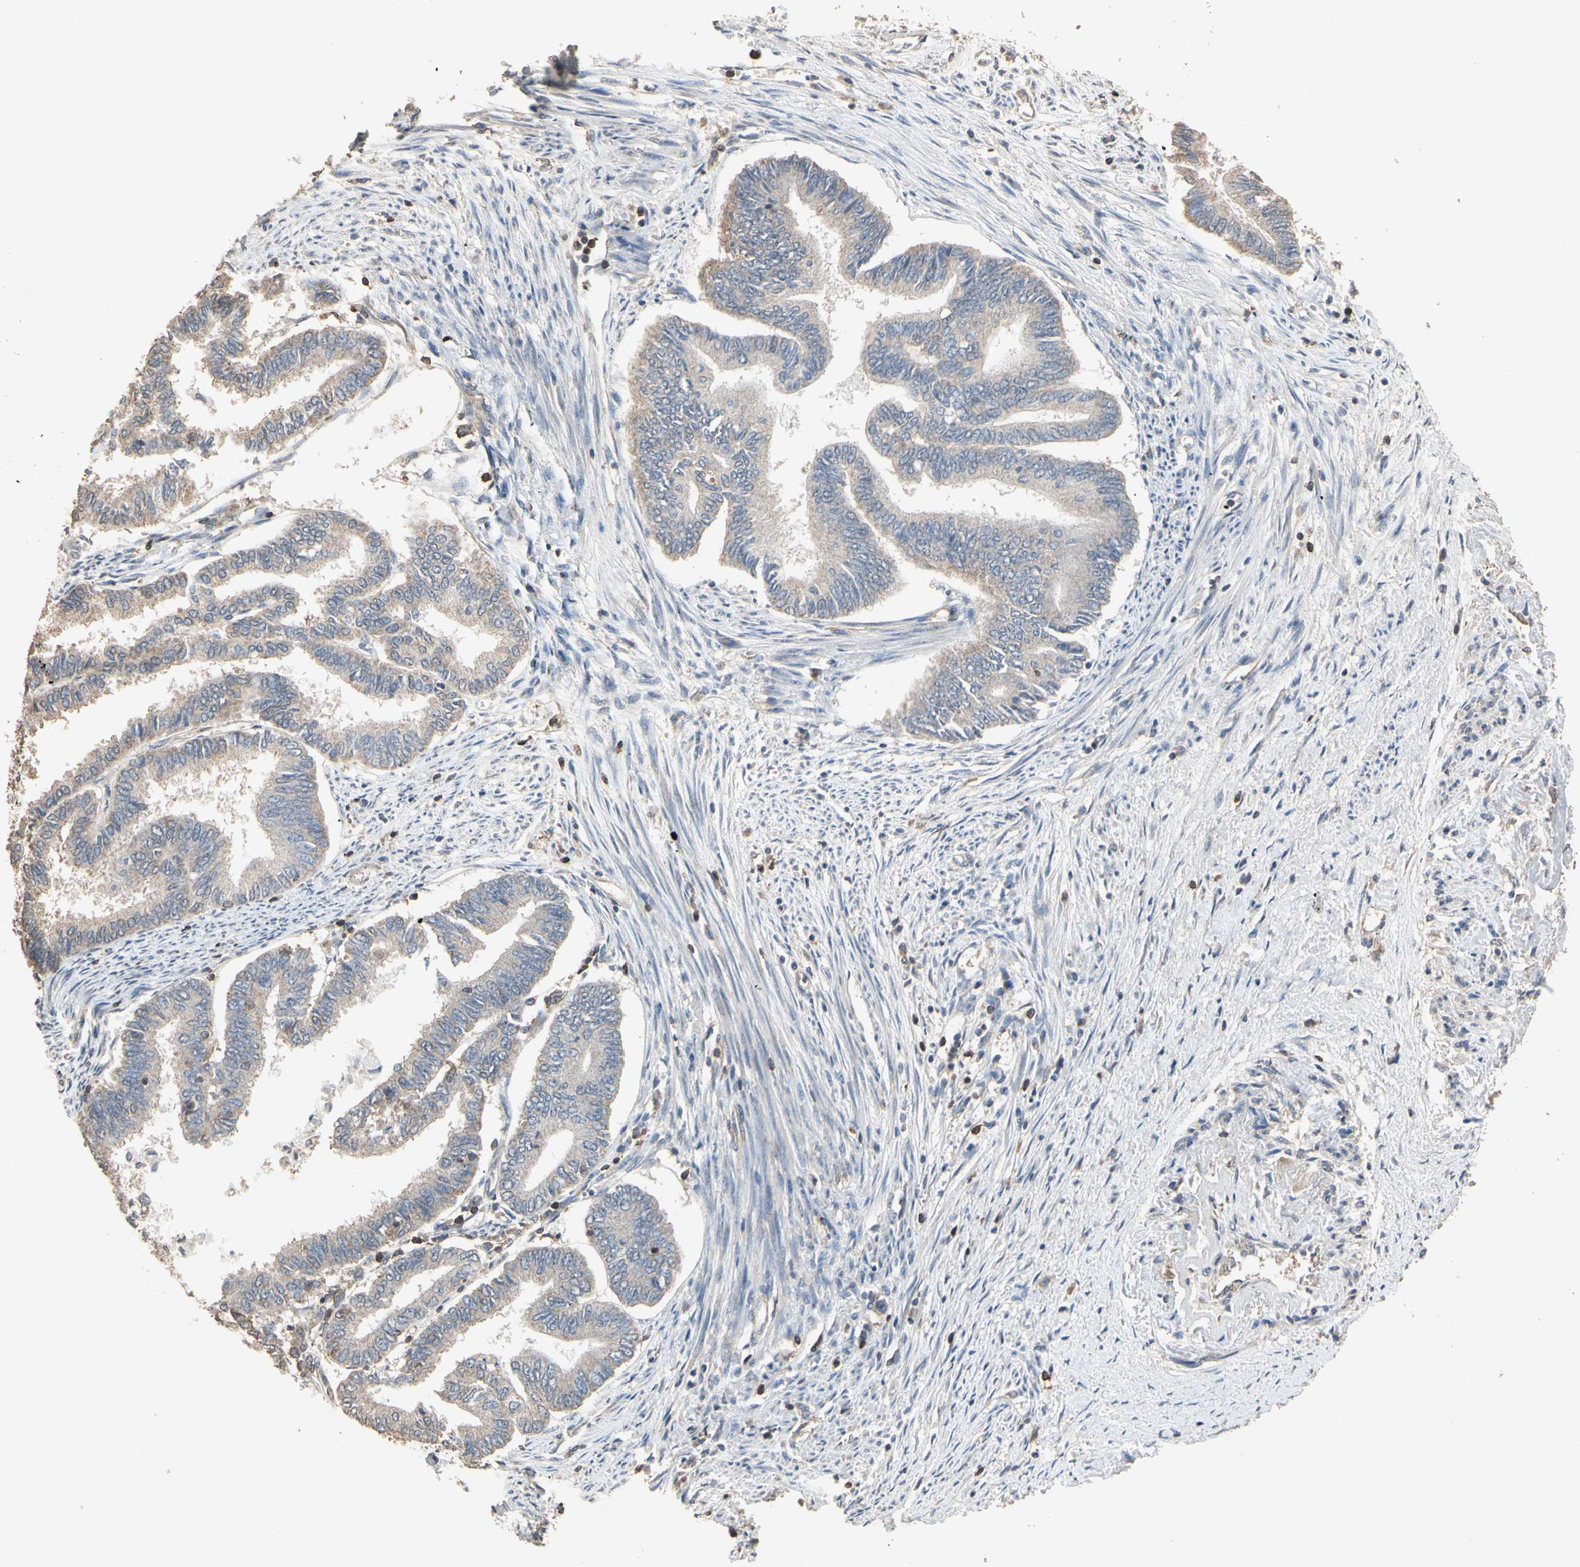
{"staining": {"intensity": "weak", "quantity": "<25%", "location": "cytoplasmic/membranous"}, "tissue": "endometrial cancer", "cell_type": "Tumor cells", "image_type": "cancer", "snomed": [{"axis": "morphology", "description": "Adenocarcinoma, NOS"}, {"axis": "topography", "description": "Endometrium"}], "caption": "Immunohistochemistry (IHC) micrograph of neoplastic tissue: adenocarcinoma (endometrial) stained with DAB shows no significant protein expression in tumor cells.", "gene": "MAP3K10", "patient": {"sex": "female", "age": 86}}